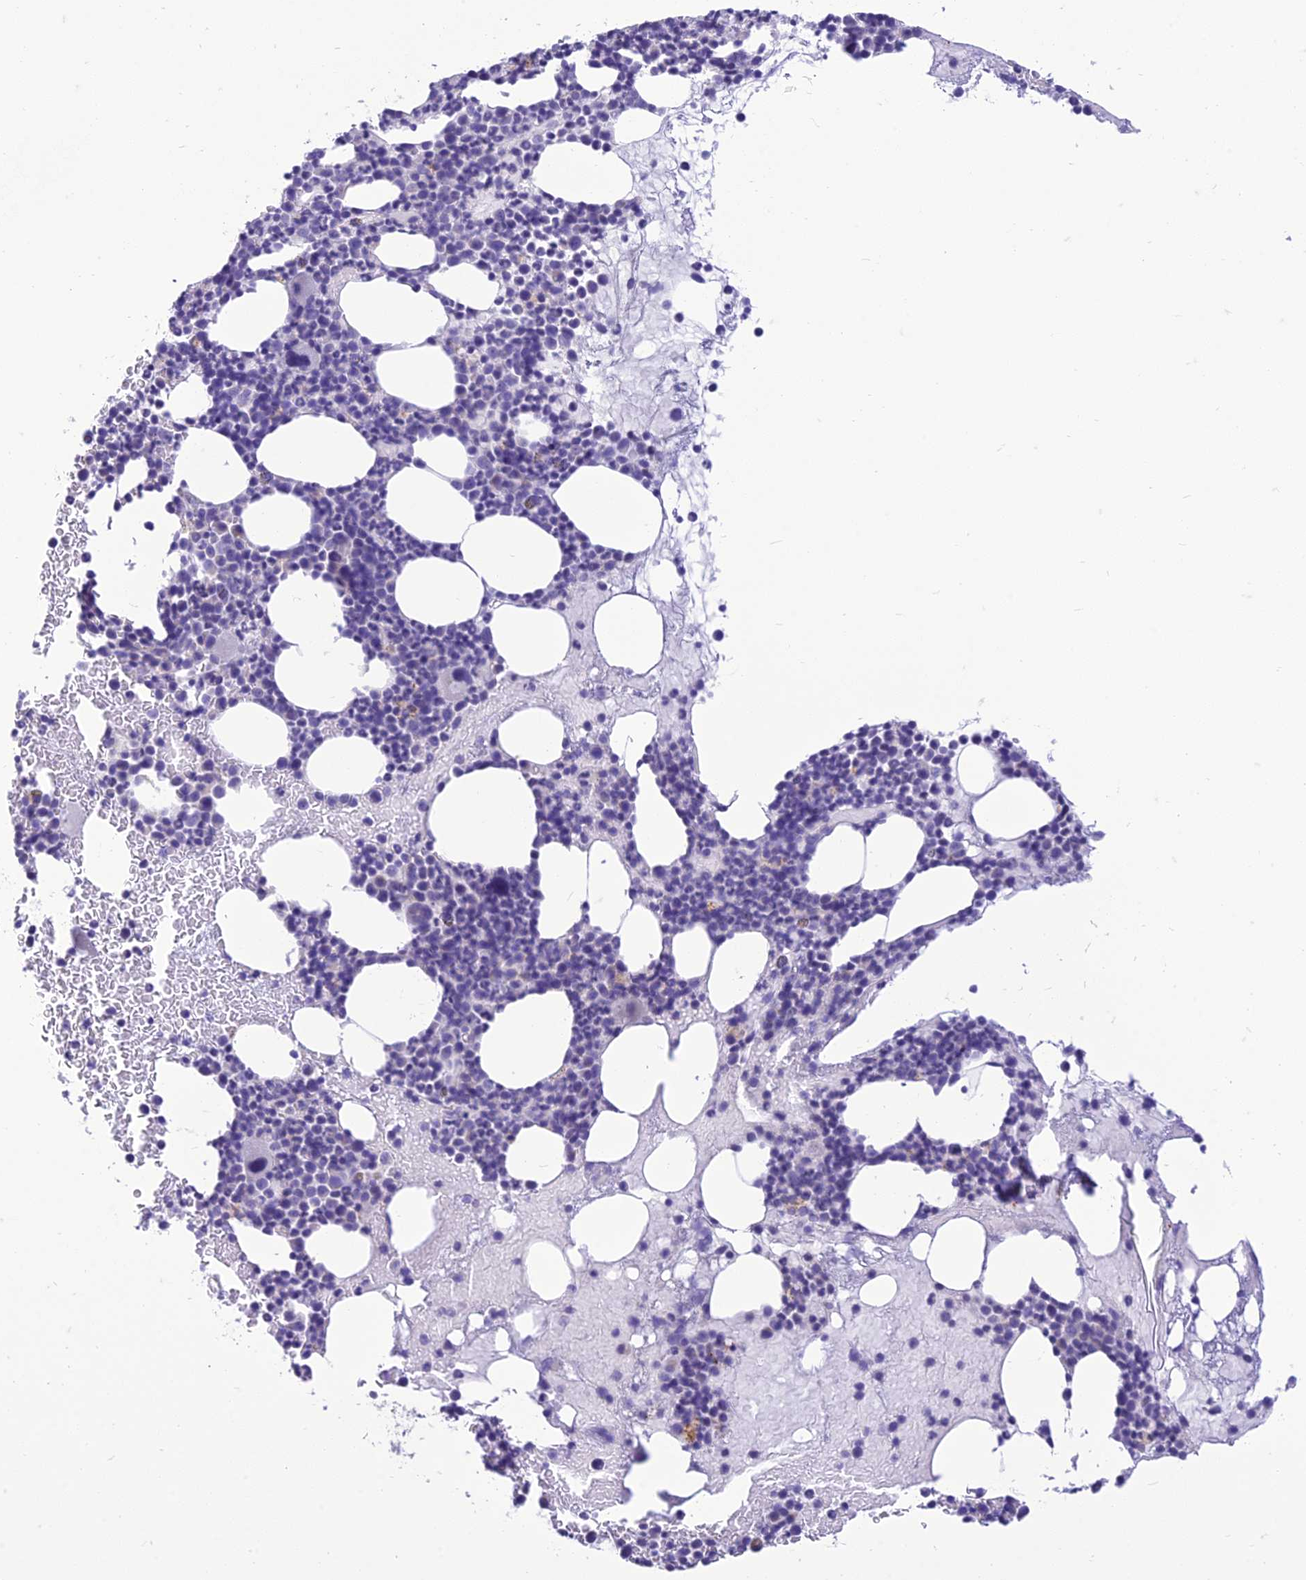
{"staining": {"intensity": "negative", "quantity": "none", "location": "none"}, "tissue": "bone marrow", "cell_type": "Hematopoietic cells", "image_type": "normal", "snomed": [{"axis": "morphology", "description": "Normal tissue, NOS"}, {"axis": "topography", "description": "Bone marrow"}], "caption": "Hematopoietic cells show no significant protein positivity in unremarkable bone marrow. (DAB (3,3'-diaminobenzidine) immunohistochemistry, high magnification).", "gene": "DHDH", "patient": {"sex": "female", "age": 83}}